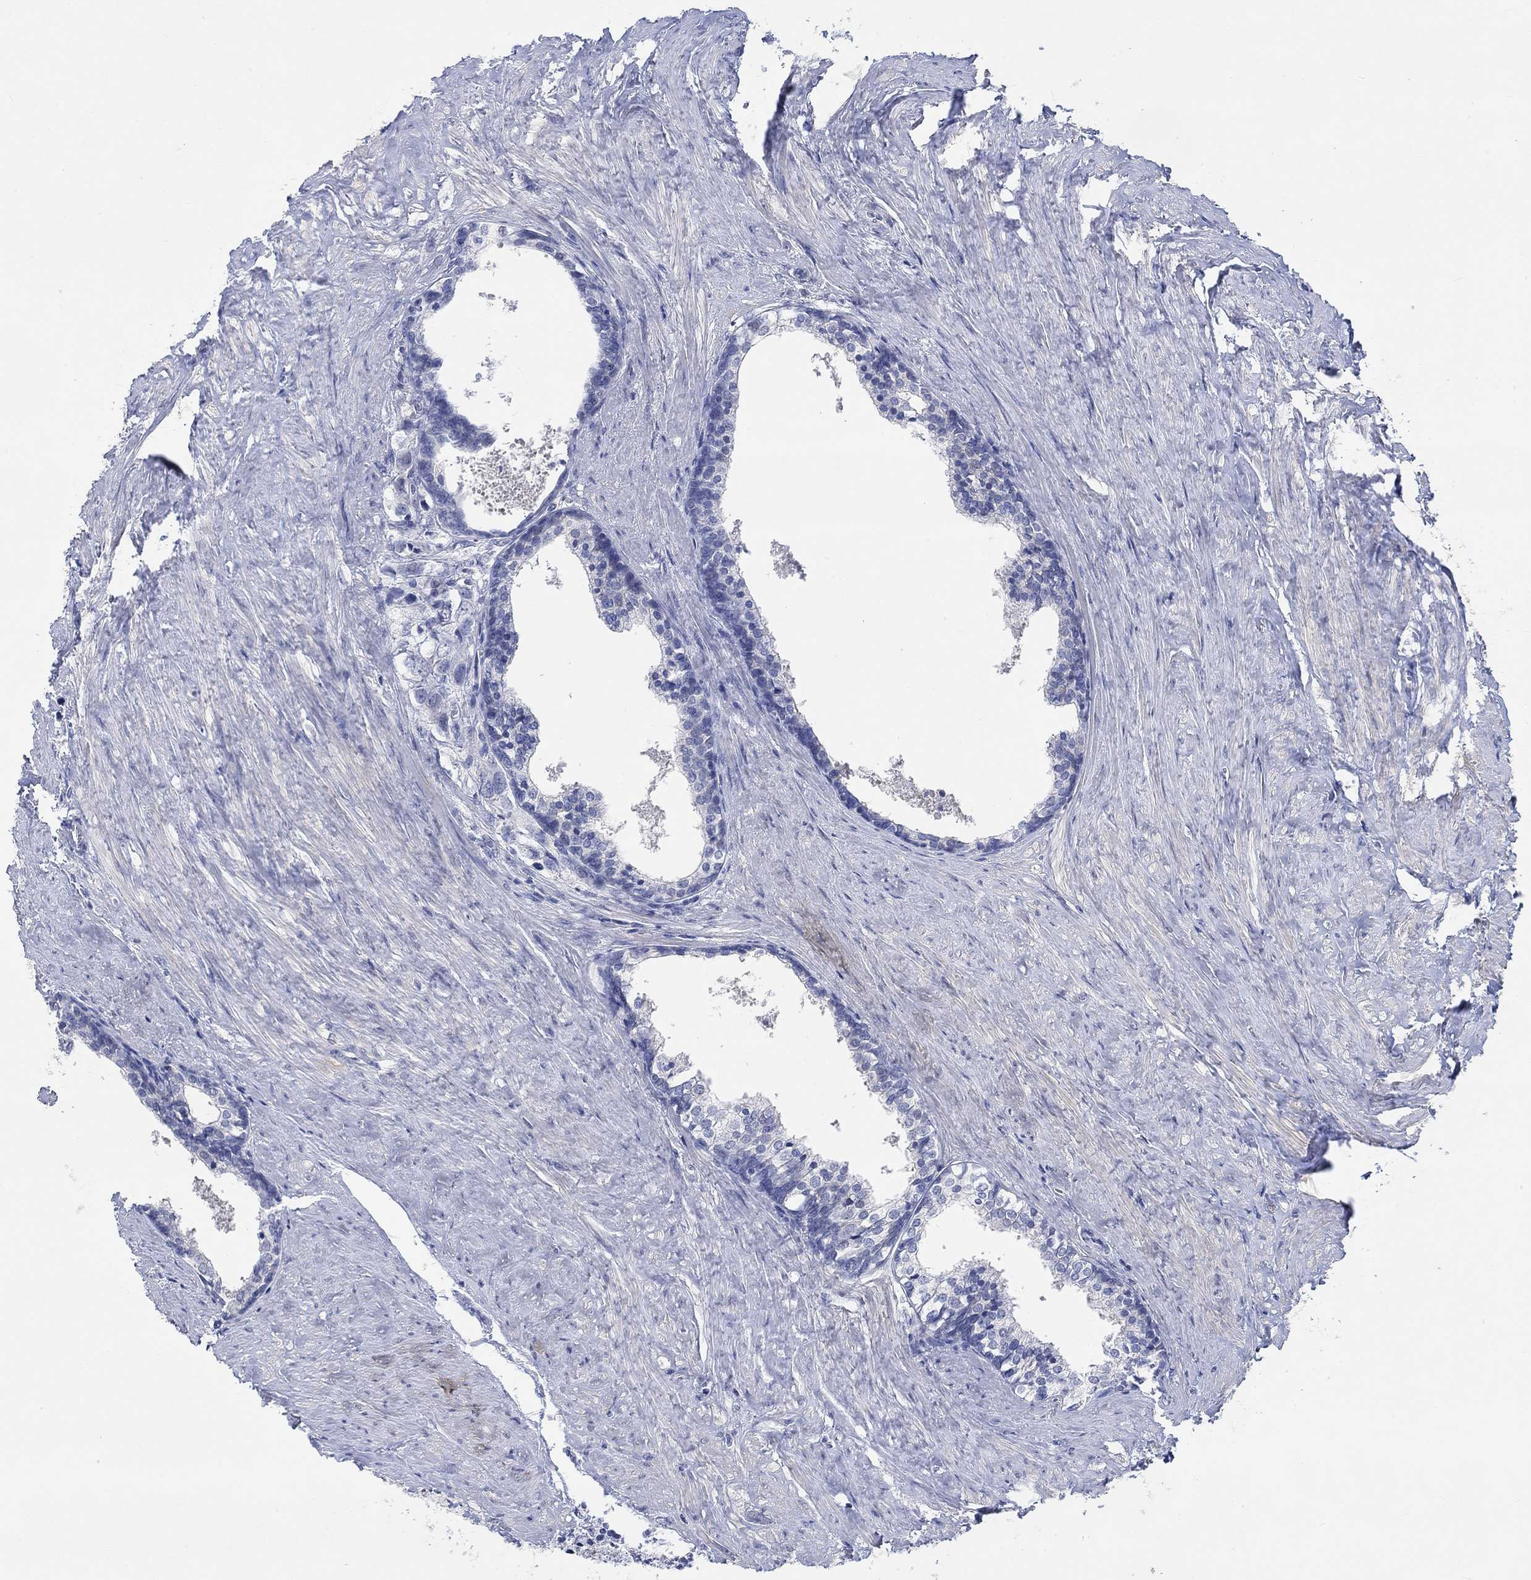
{"staining": {"intensity": "negative", "quantity": "none", "location": "none"}, "tissue": "prostate cancer", "cell_type": "Tumor cells", "image_type": "cancer", "snomed": [{"axis": "morphology", "description": "Adenocarcinoma, NOS"}, {"axis": "topography", "description": "Prostate and seminal vesicle, NOS"}], "caption": "IHC micrograph of prostate adenocarcinoma stained for a protein (brown), which demonstrates no positivity in tumor cells. (Brightfield microscopy of DAB (3,3'-diaminobenzidine) immunohistochemistry (IHC) at high magnification).", "gene": "DLK1", "patient": {"sex": "male", "age": 63}}